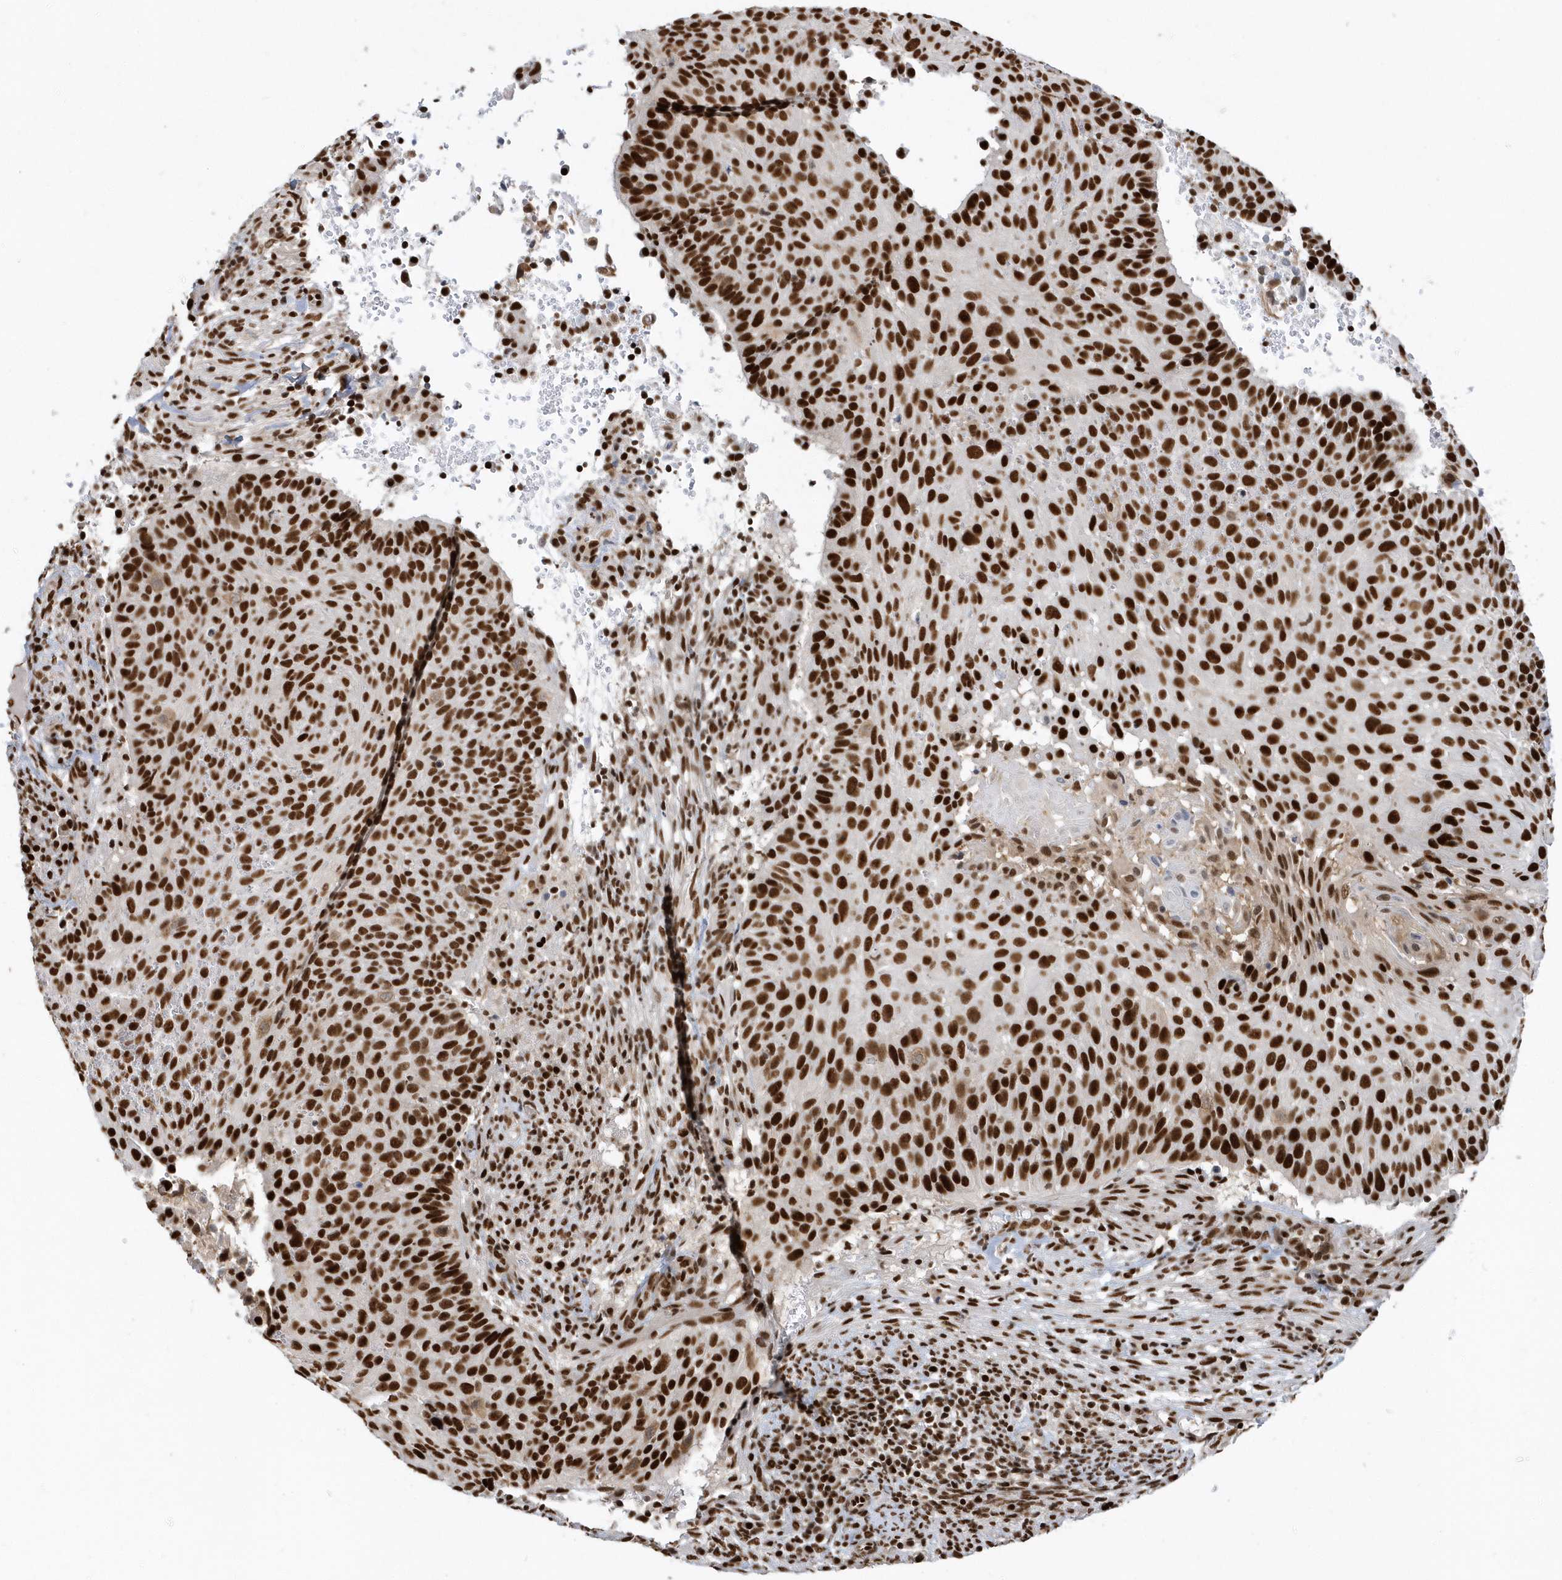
{"staining": {"intensity": "strong", "quantity": ">75%", "location": "nuclear"}, "tissue": "cervical cancer", "cell_type": "Tumor cells", "image_type": "cancer", "snomed": [{"axis": "morphology", "description": "Squamous cell carcinoma, NOS"}, {"axis": "topography", "description": "Cervix"}], "caption": "Cervical cancer was stained to show a protein in brown. There is high levels of strong nuclear expression in approximately >75% of tumor cells.", "gene": "SEPHS1", "patient": {"sex": "female", "age": 74}}